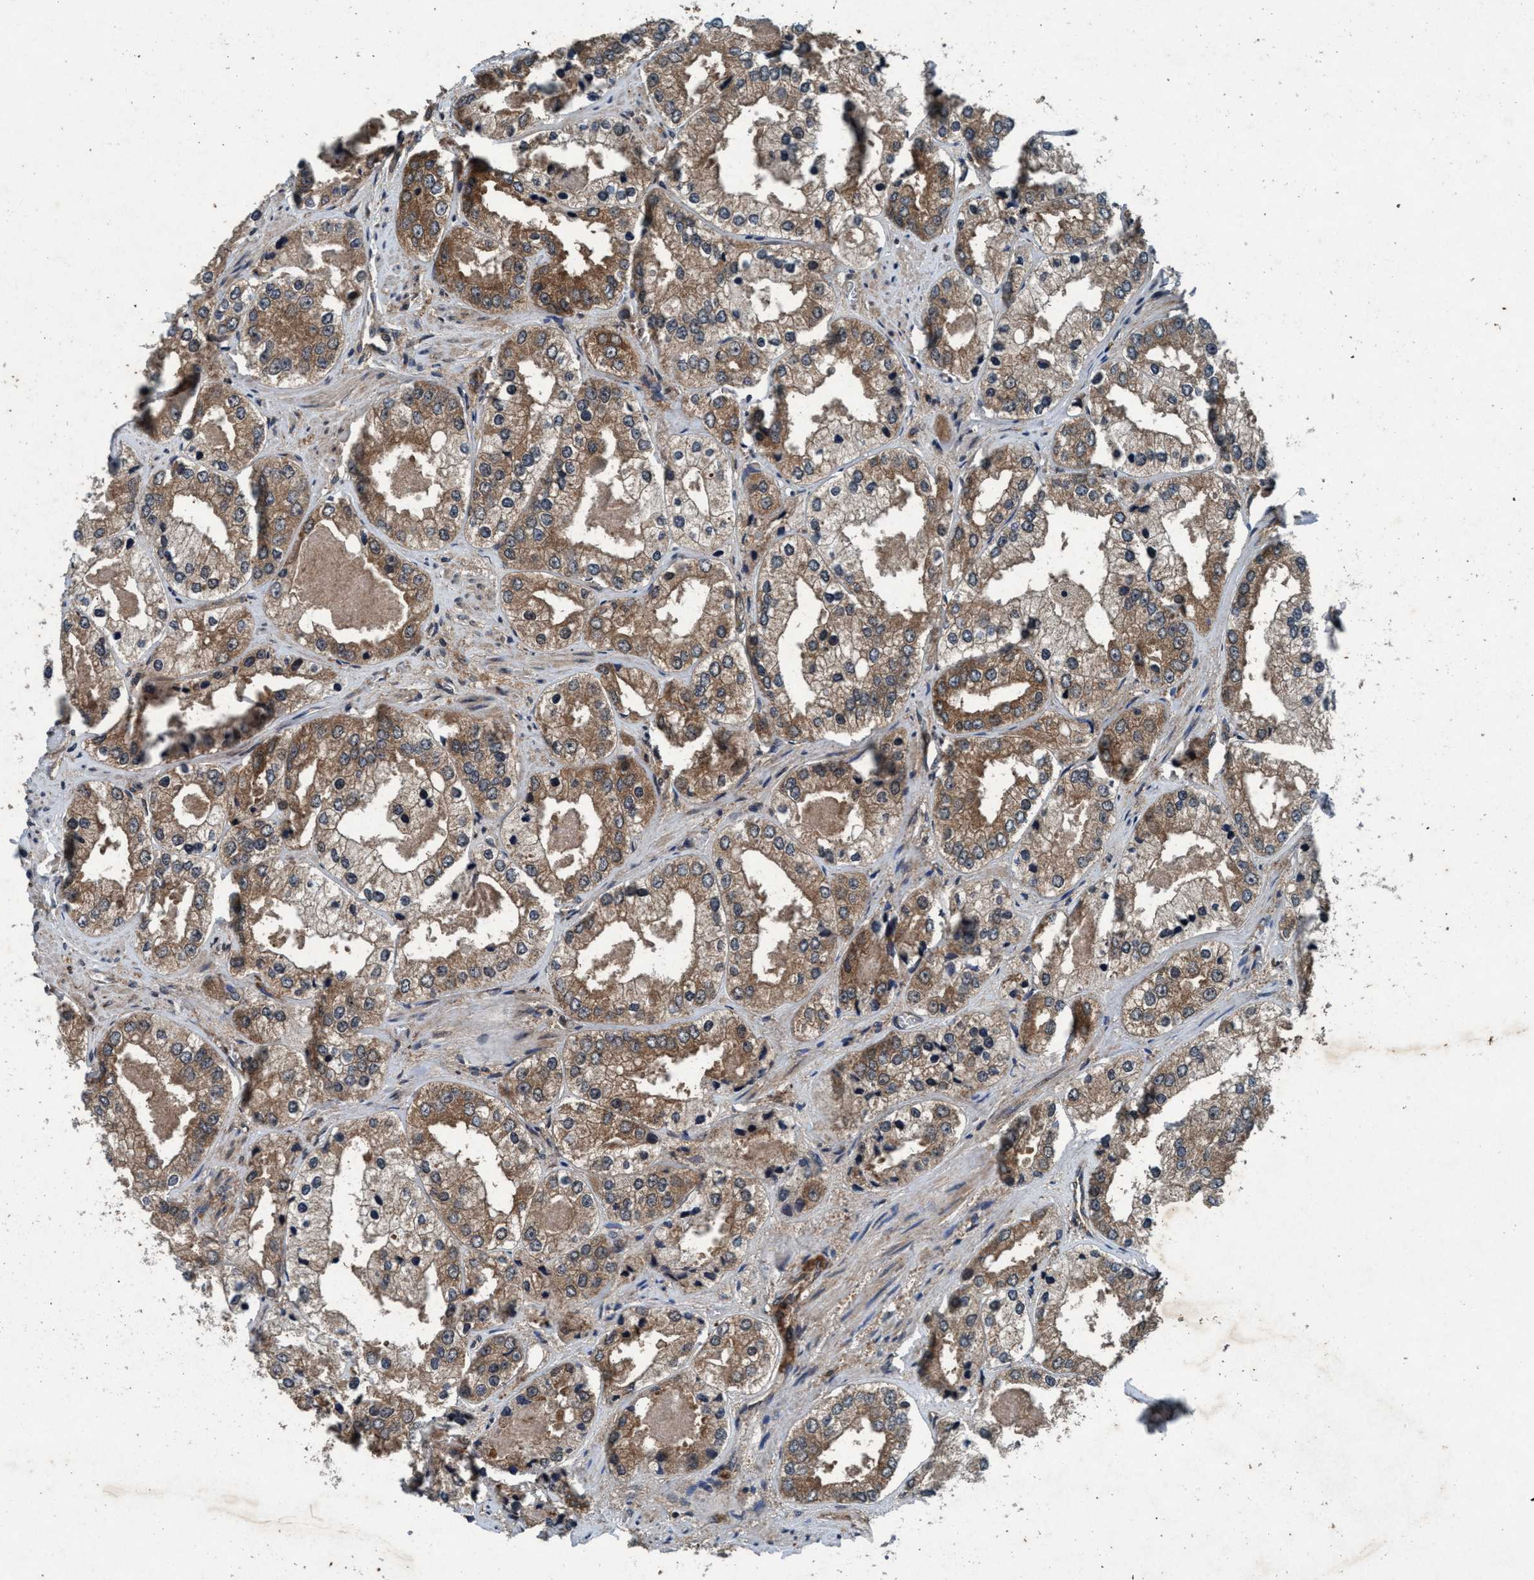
{"staining": {"intensity": "moderate", "quantity": ">75%", "location": "cytoplasmic/membranous"}, "tissue": "prostate cancer", "cell_type": "Tumor cells", "image_type": "cancer", "snomed": [{"axis": "morphology", "description": "Adenocarcinoma, High grade"}, {"axis": "topography", "description": "Prostate"}], "caption": "Tumor cells reveal medium levels of moderate cytoplasmic/membranous staining in approximately >75% of cells in human adenocarcinoma (high-grade) (prostate).", "gene": "AKT1S1", "patient": {"sex": "male", "age": 61}}